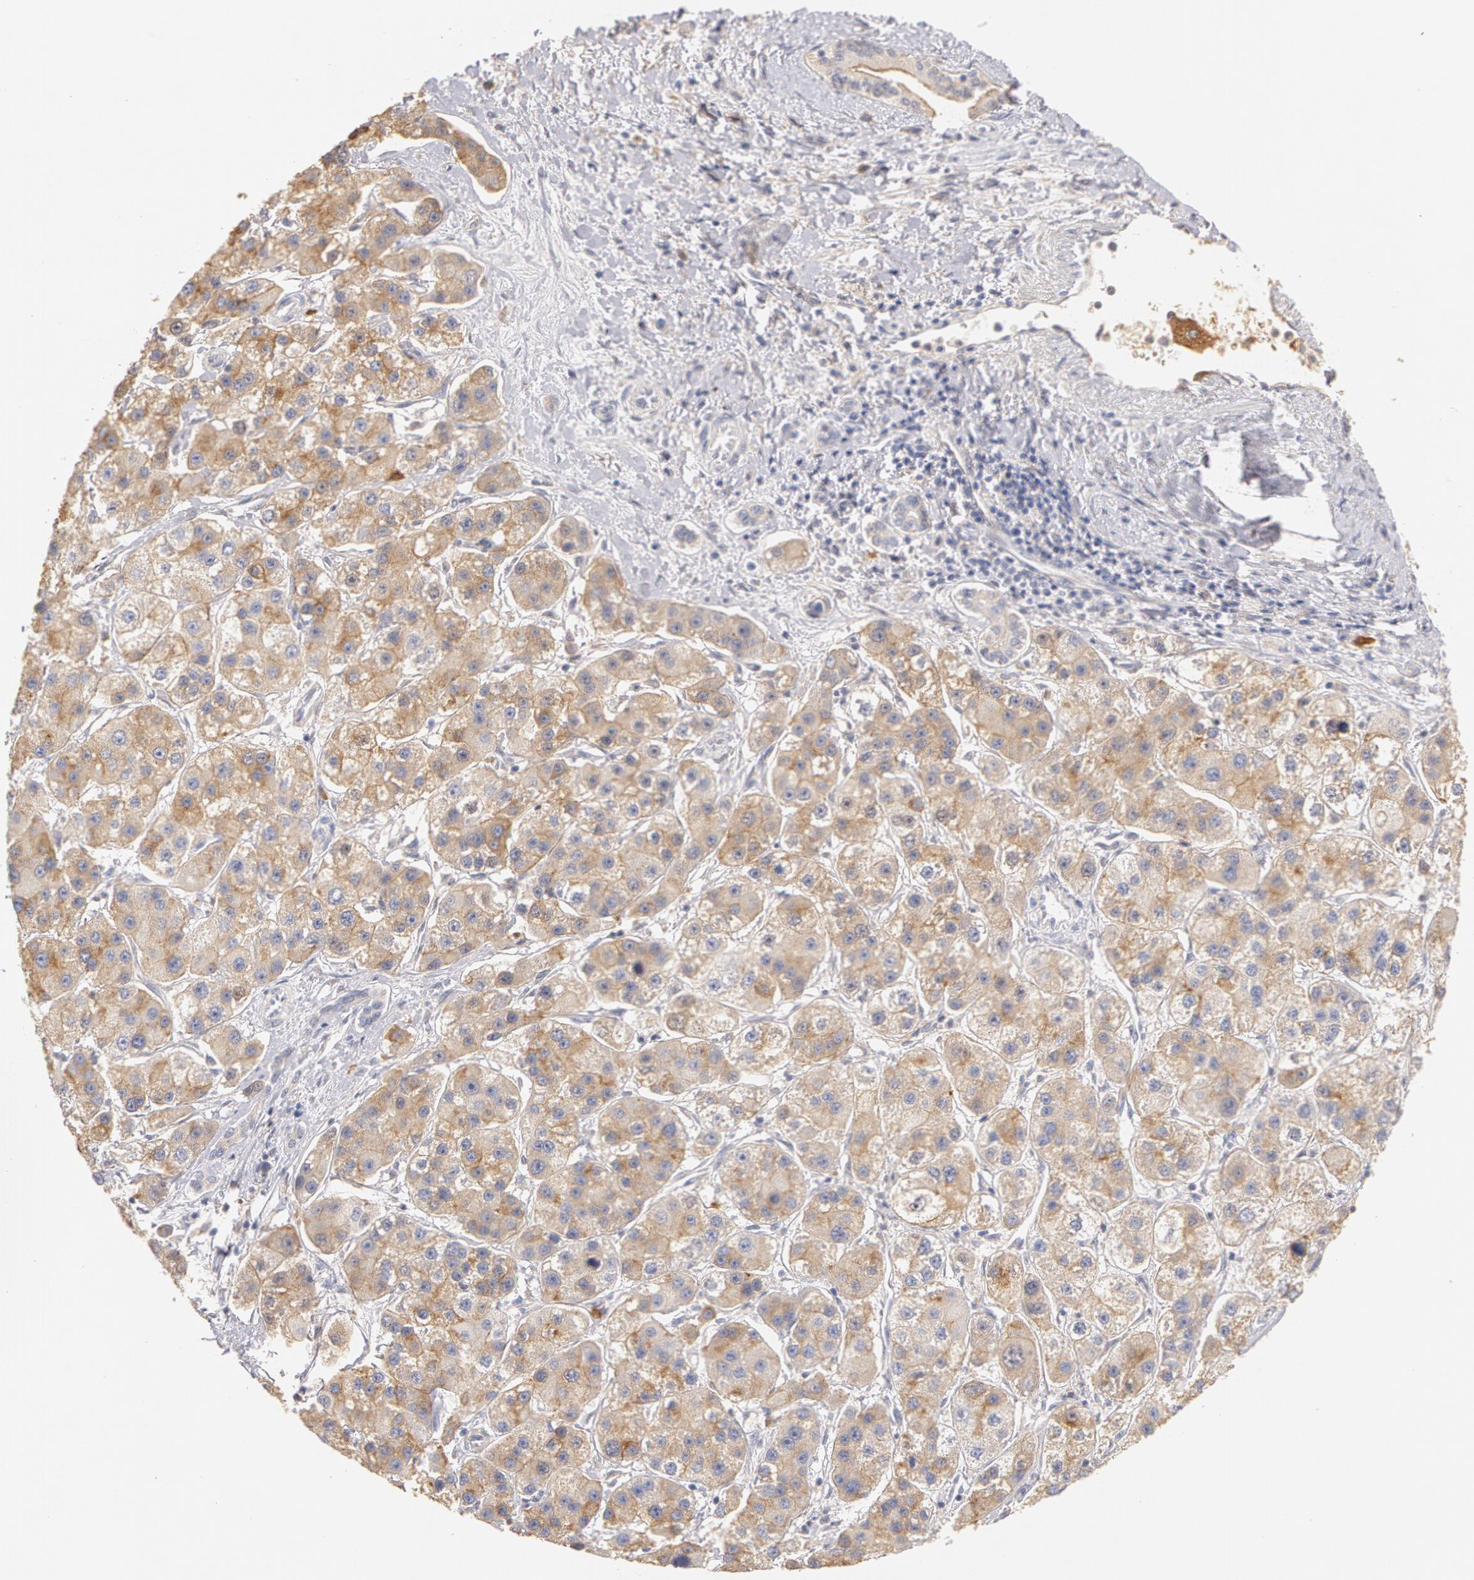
{"staining": {"intensity": "moderate", "quantity": ">75%", "location": "cytoplasmic/membranous"}, "tissue": "liver cancer", "cell_type": "Tumor cells", "image_type": "cancer", "snomed": [{"axis": "morphology", "description": "Carcinoma, Hepatocellular, NOS"}, {"axis": "topography", "description": "Liver"}], "caption": "Liver cancer stained with a protein marker reveals moderate staining in tumor cells.", "gene": "TF", "patient": {"sex": "female", "age": 85}}